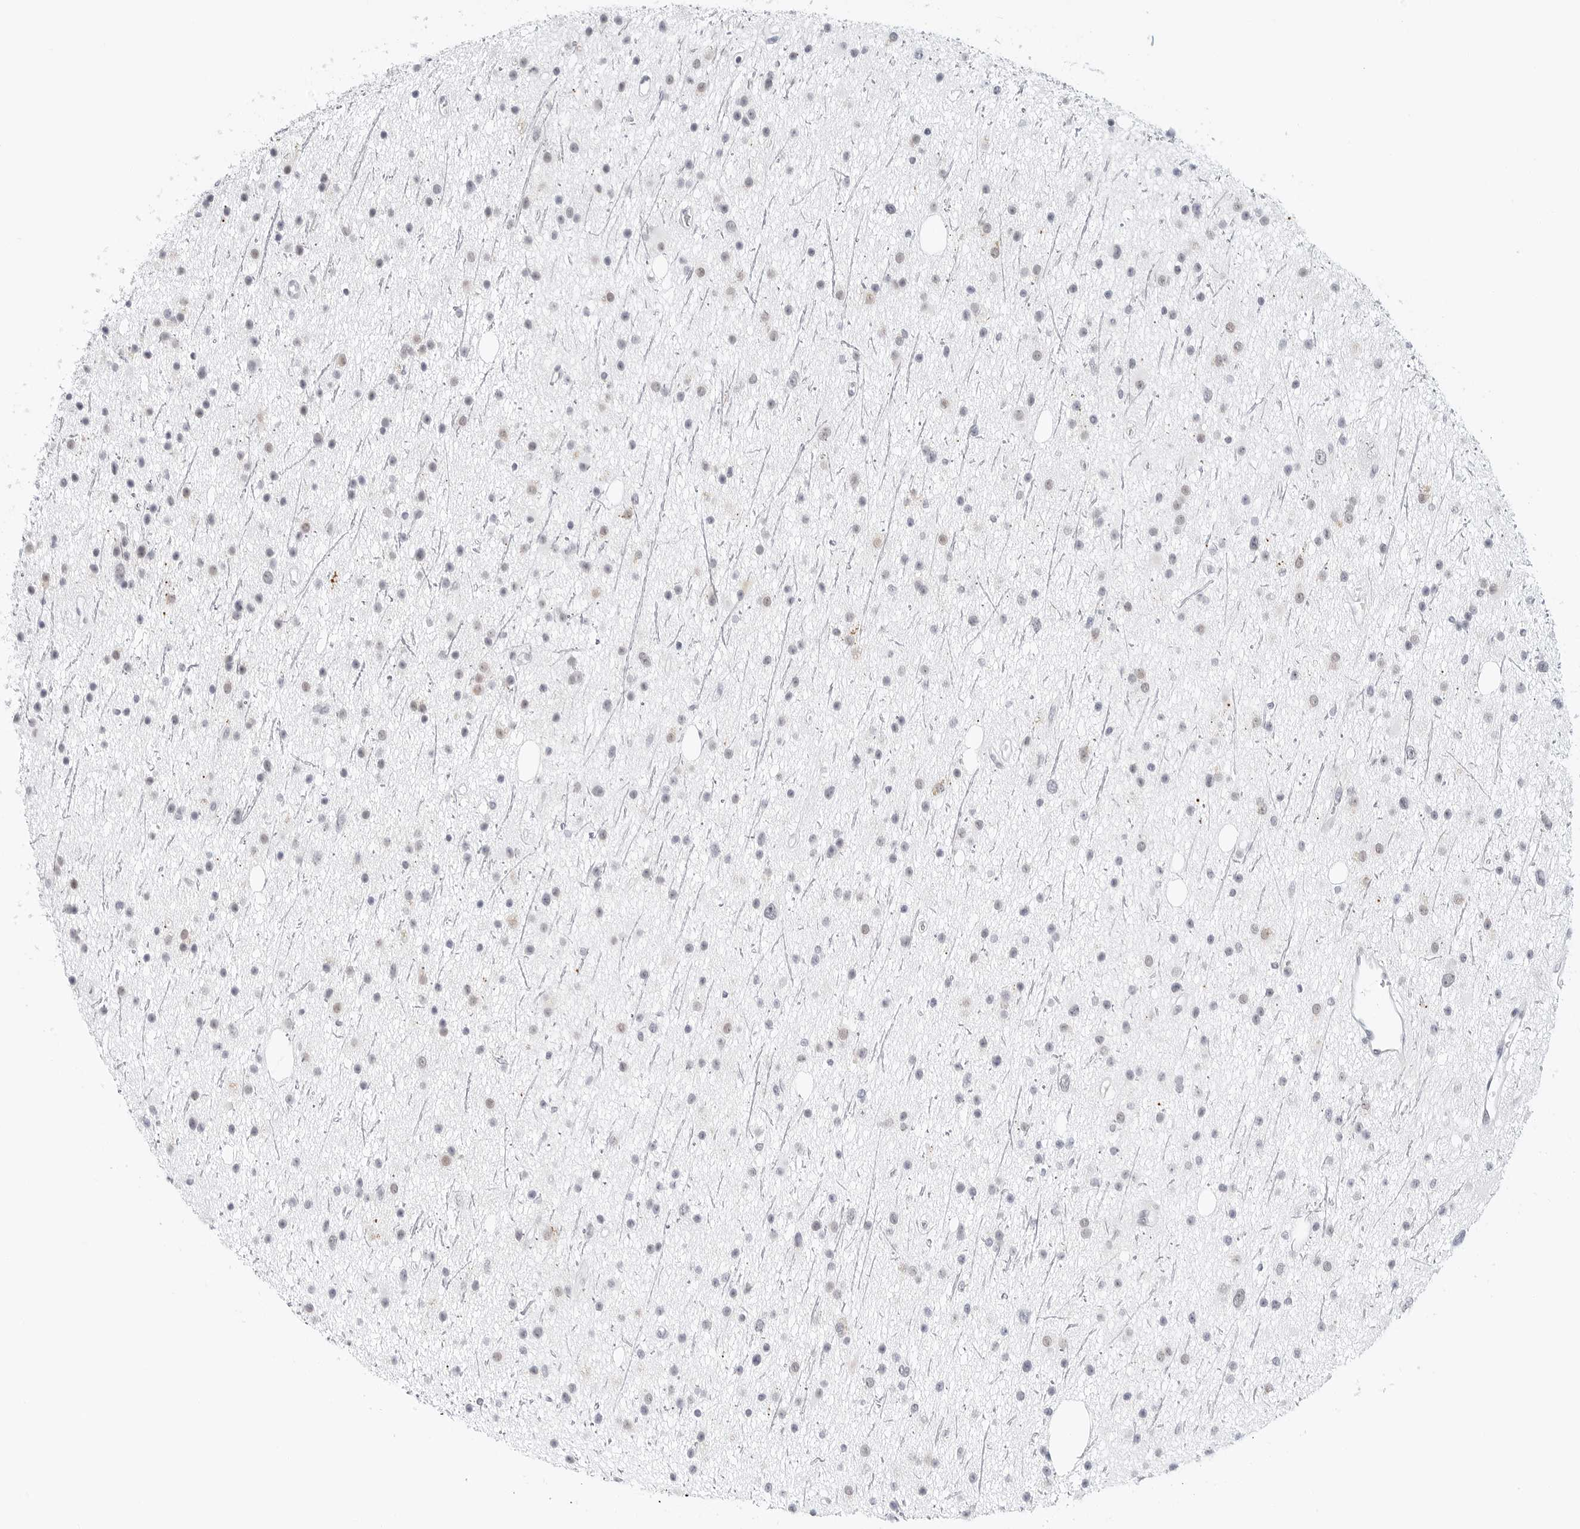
{"staining": {"intensity": "negative", "quantity": "none", "location": "none"}, "tissue": "glioma", "cell_type": "Tumor cells", "image_type": "cancer", "snomed": [{"axis": "morphology", "description": "Glioma, malignant, Low grade"}, {"axis": "topography", "description": "Cerebral cortex"}], "caption": "A photomicrograph of human low-grade glioma (malignant) is negative for staining in tumor cells.", "gene": "TSEN2", "patient": {"sex": "female", "age": 39}}